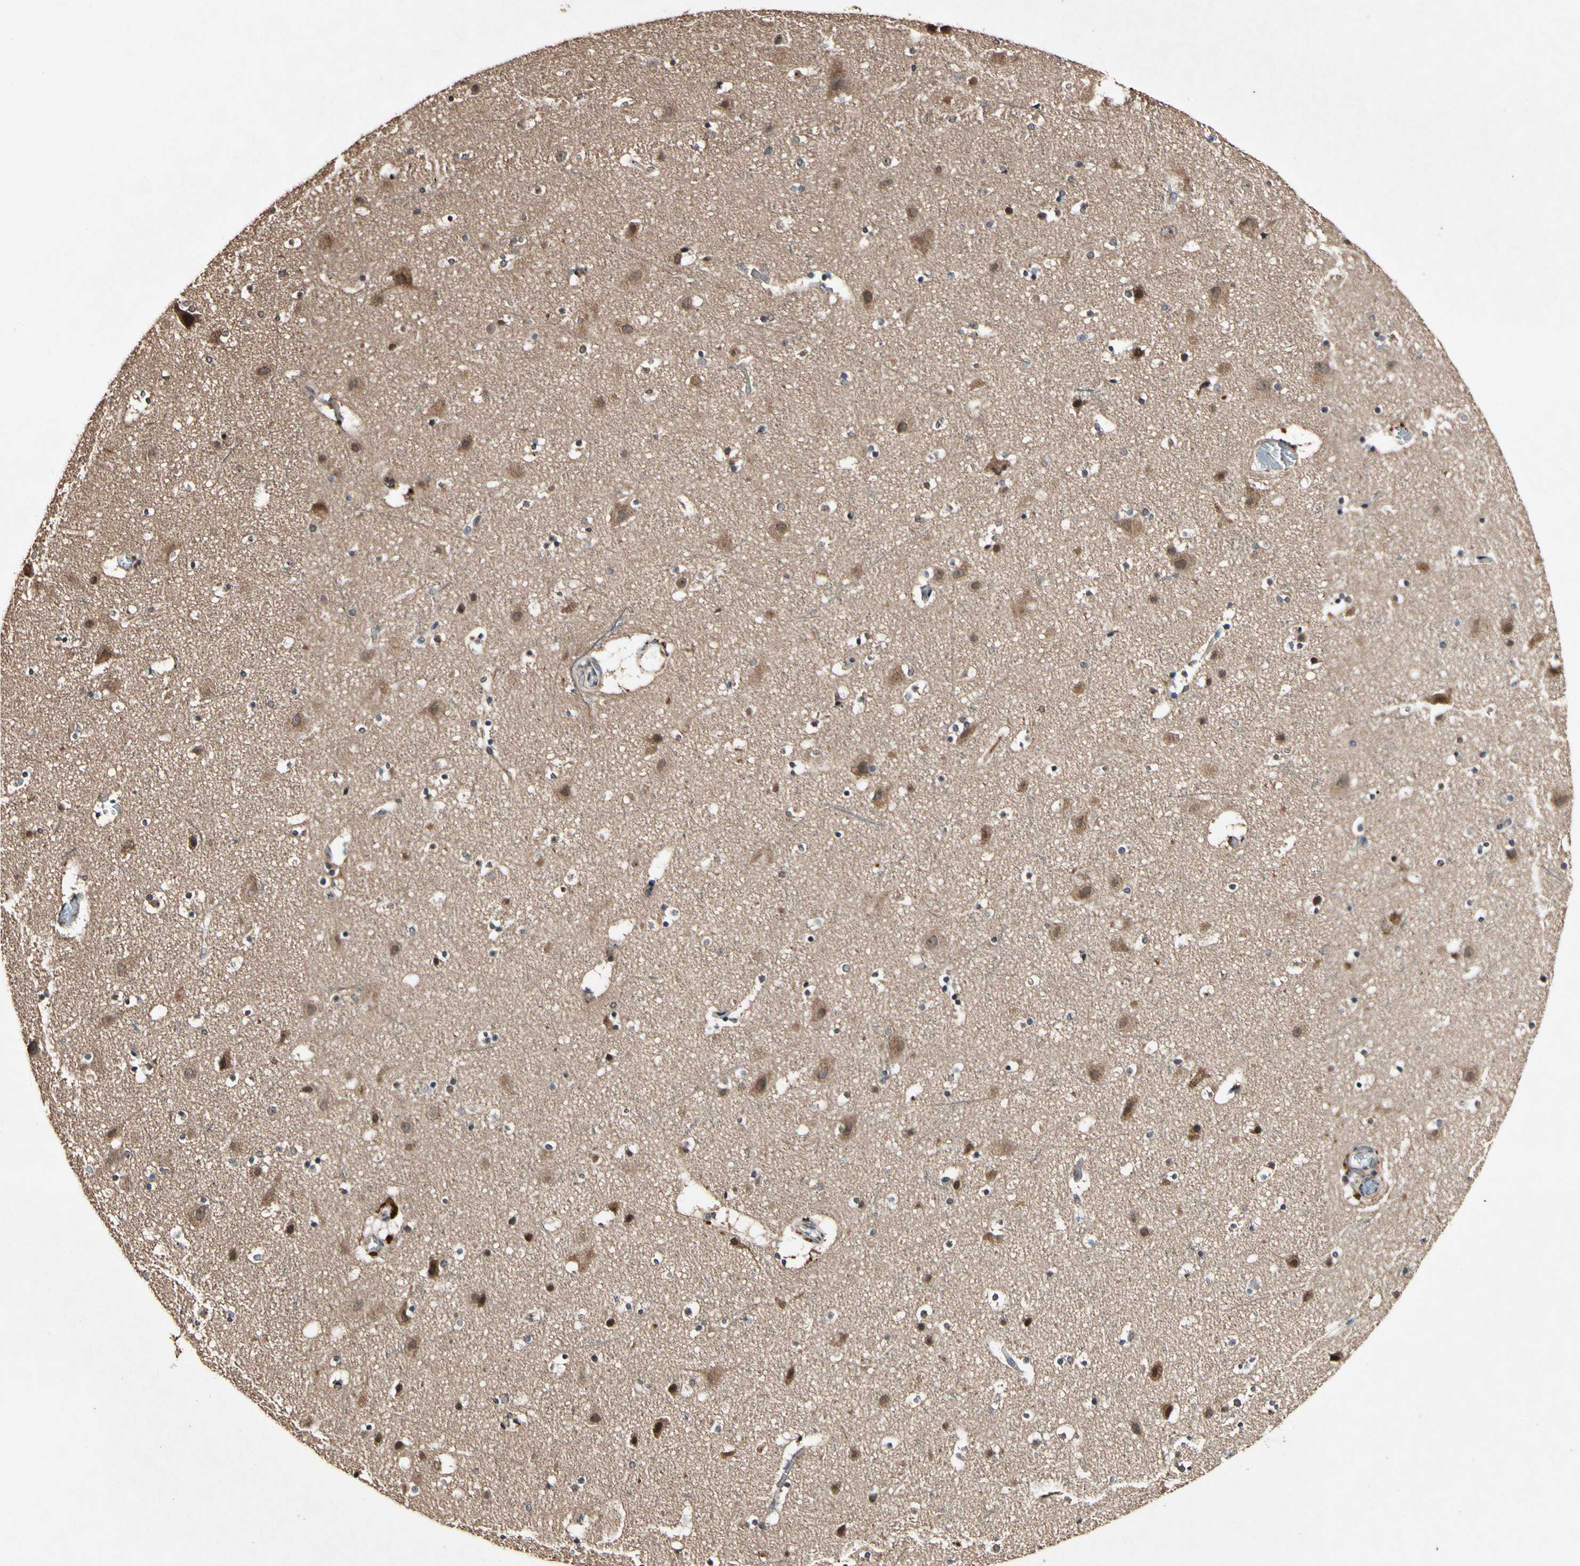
{"staining": {"intensity": "weak", "quantity": "25%-75%", "location": "cytoplasmic/membranous"}, "tissue": "cerebral cortex", "cell_type": "Endothelial cells", "image_type": "normal", "snomed": [{"axis": "morphology", "description": "Normal tissue, NOS"}, {"axis": "topography", "description": "Cerebral cortex"}], "caption": "Cerebral cortex stained with a protein marker demonstrates weak staining in endothelial cells.", "gene": "PLAT", "patient": {"sex": "male", "age": 45}}